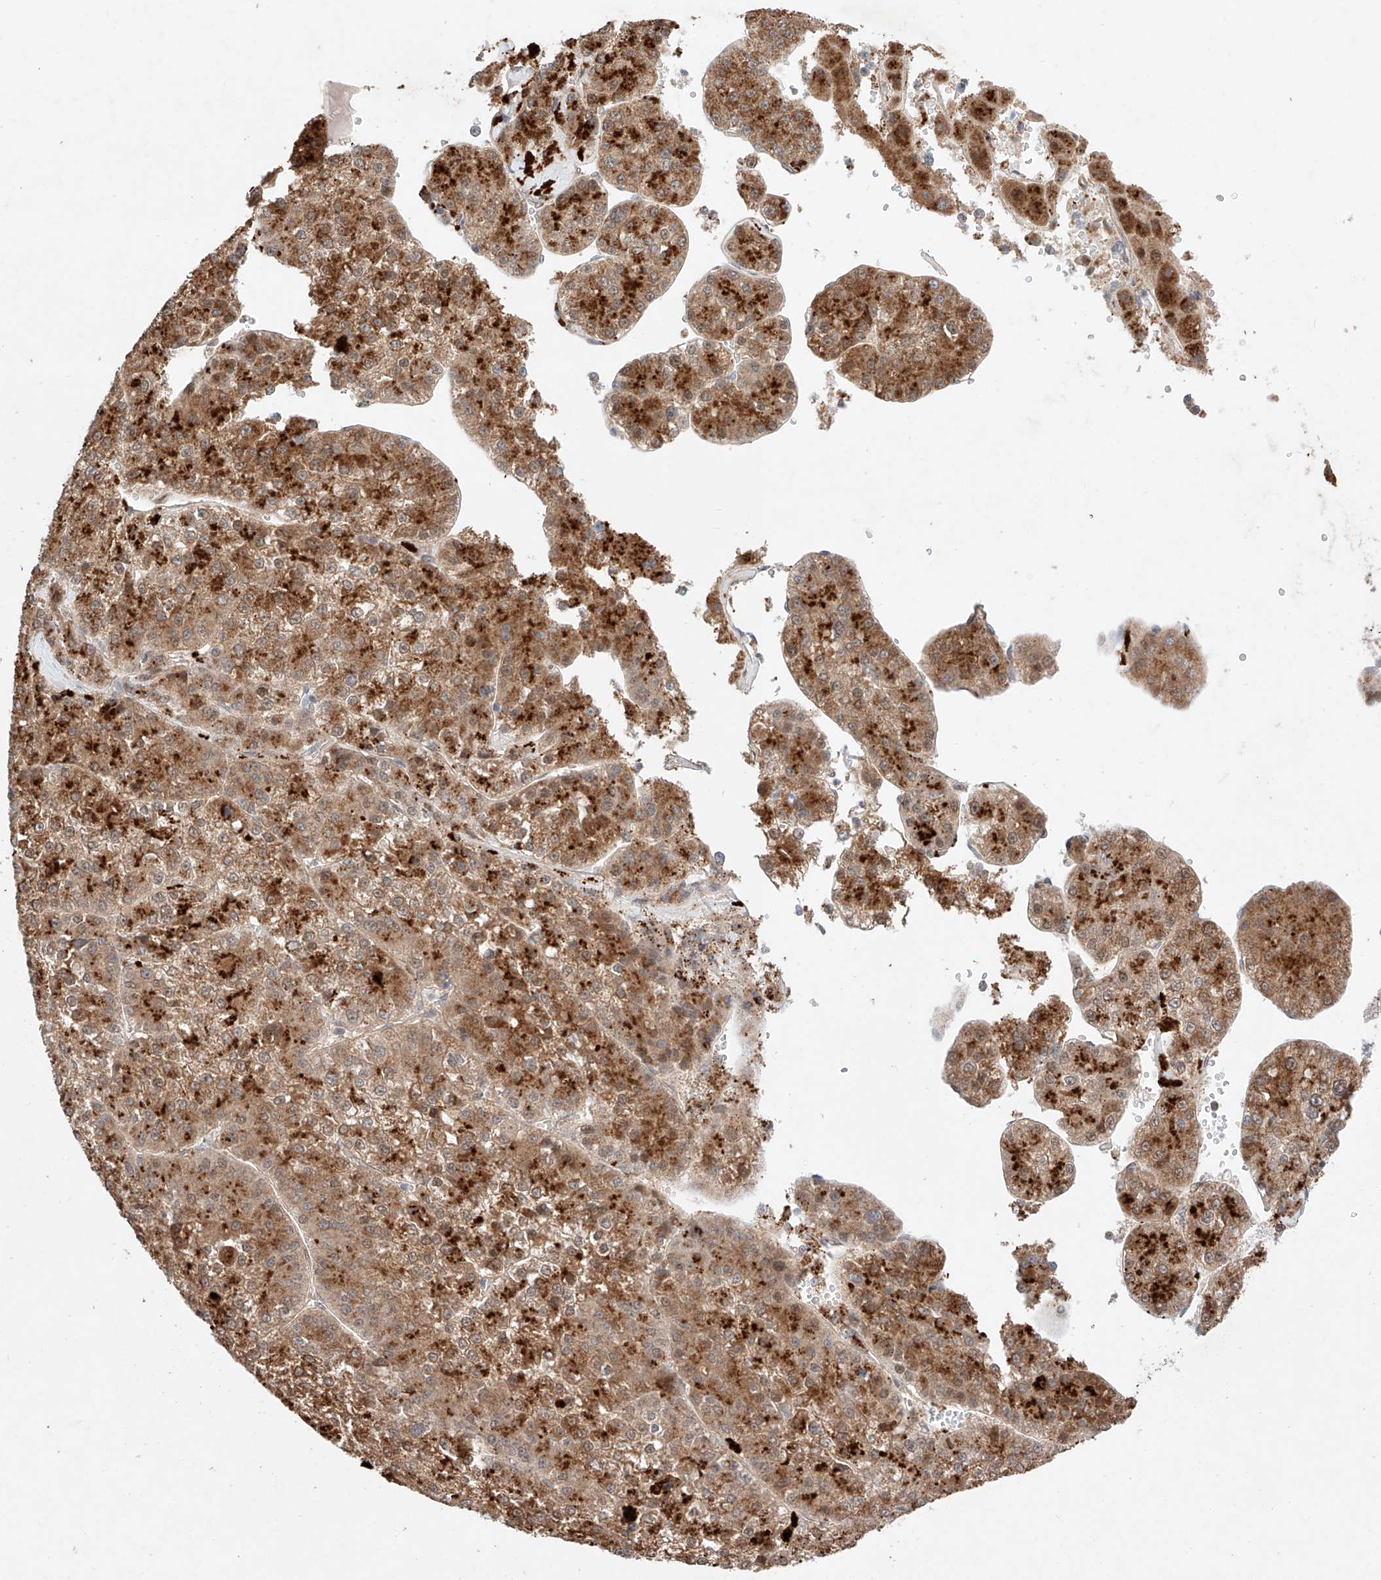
{"staining": {"intensity": "moderate", "quantity": ">75%", "location": "cytoplasmic/membranous"}, "tissue": "liver cancer", "cell_type": "Tumor cells", "image_type": "cancer", "snomed": [{"axis": "morphology", "description": "Carcinoma, Hepatocellular, NOS"}, {"axis": "topography", "description": "Liver"}], "caption": "Hepatocellular carcinoma (liver) tissue displays moderate cytoplasmic/membranous expression in approximately >75% of tumor cells, visualized by immunohistochemistry. Ihc stains the protein of interest in brown and the nuclei are stained blue.", "gene": "GCNT1", "patient": {"sex": "female", "age": 73}}